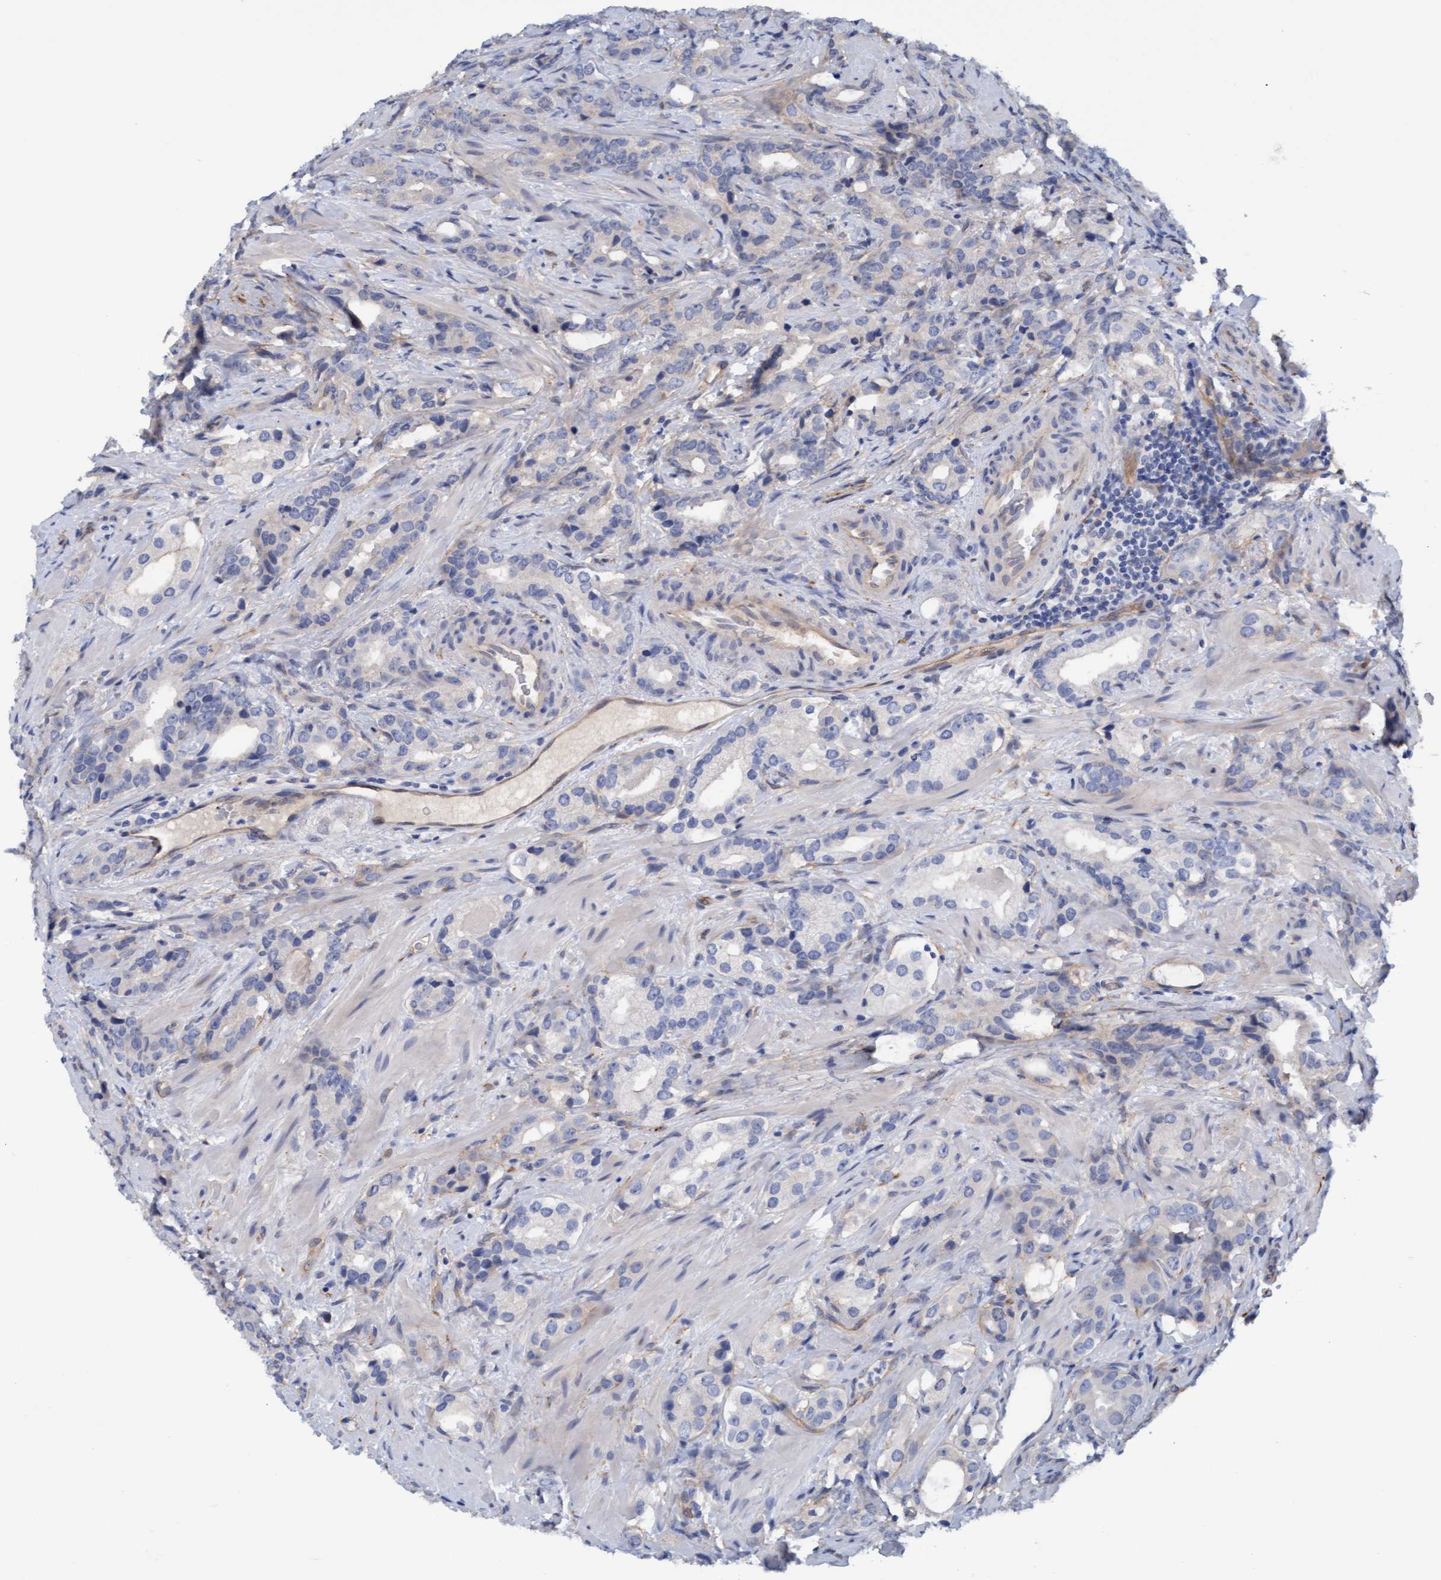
{"staining": {"intensity": "negative", "quantity": "none", "location": "none"}, "tissue": "prostate cancer", "cell_type": "Tumor cells", "image_type": "cancer", "snomed": [{"axis": "morphology", "description": "Adenocarcinoma, High grade"}, {"axis": "topography", "description": "Prostate"}], "caption": "Prostate cancer (adenocarcinoma (high-grade)) stained for a protein using IHC displays no staining tumor cells.", "gene": "STXBP1", "patient": {"sex": "male", "age": 63}}